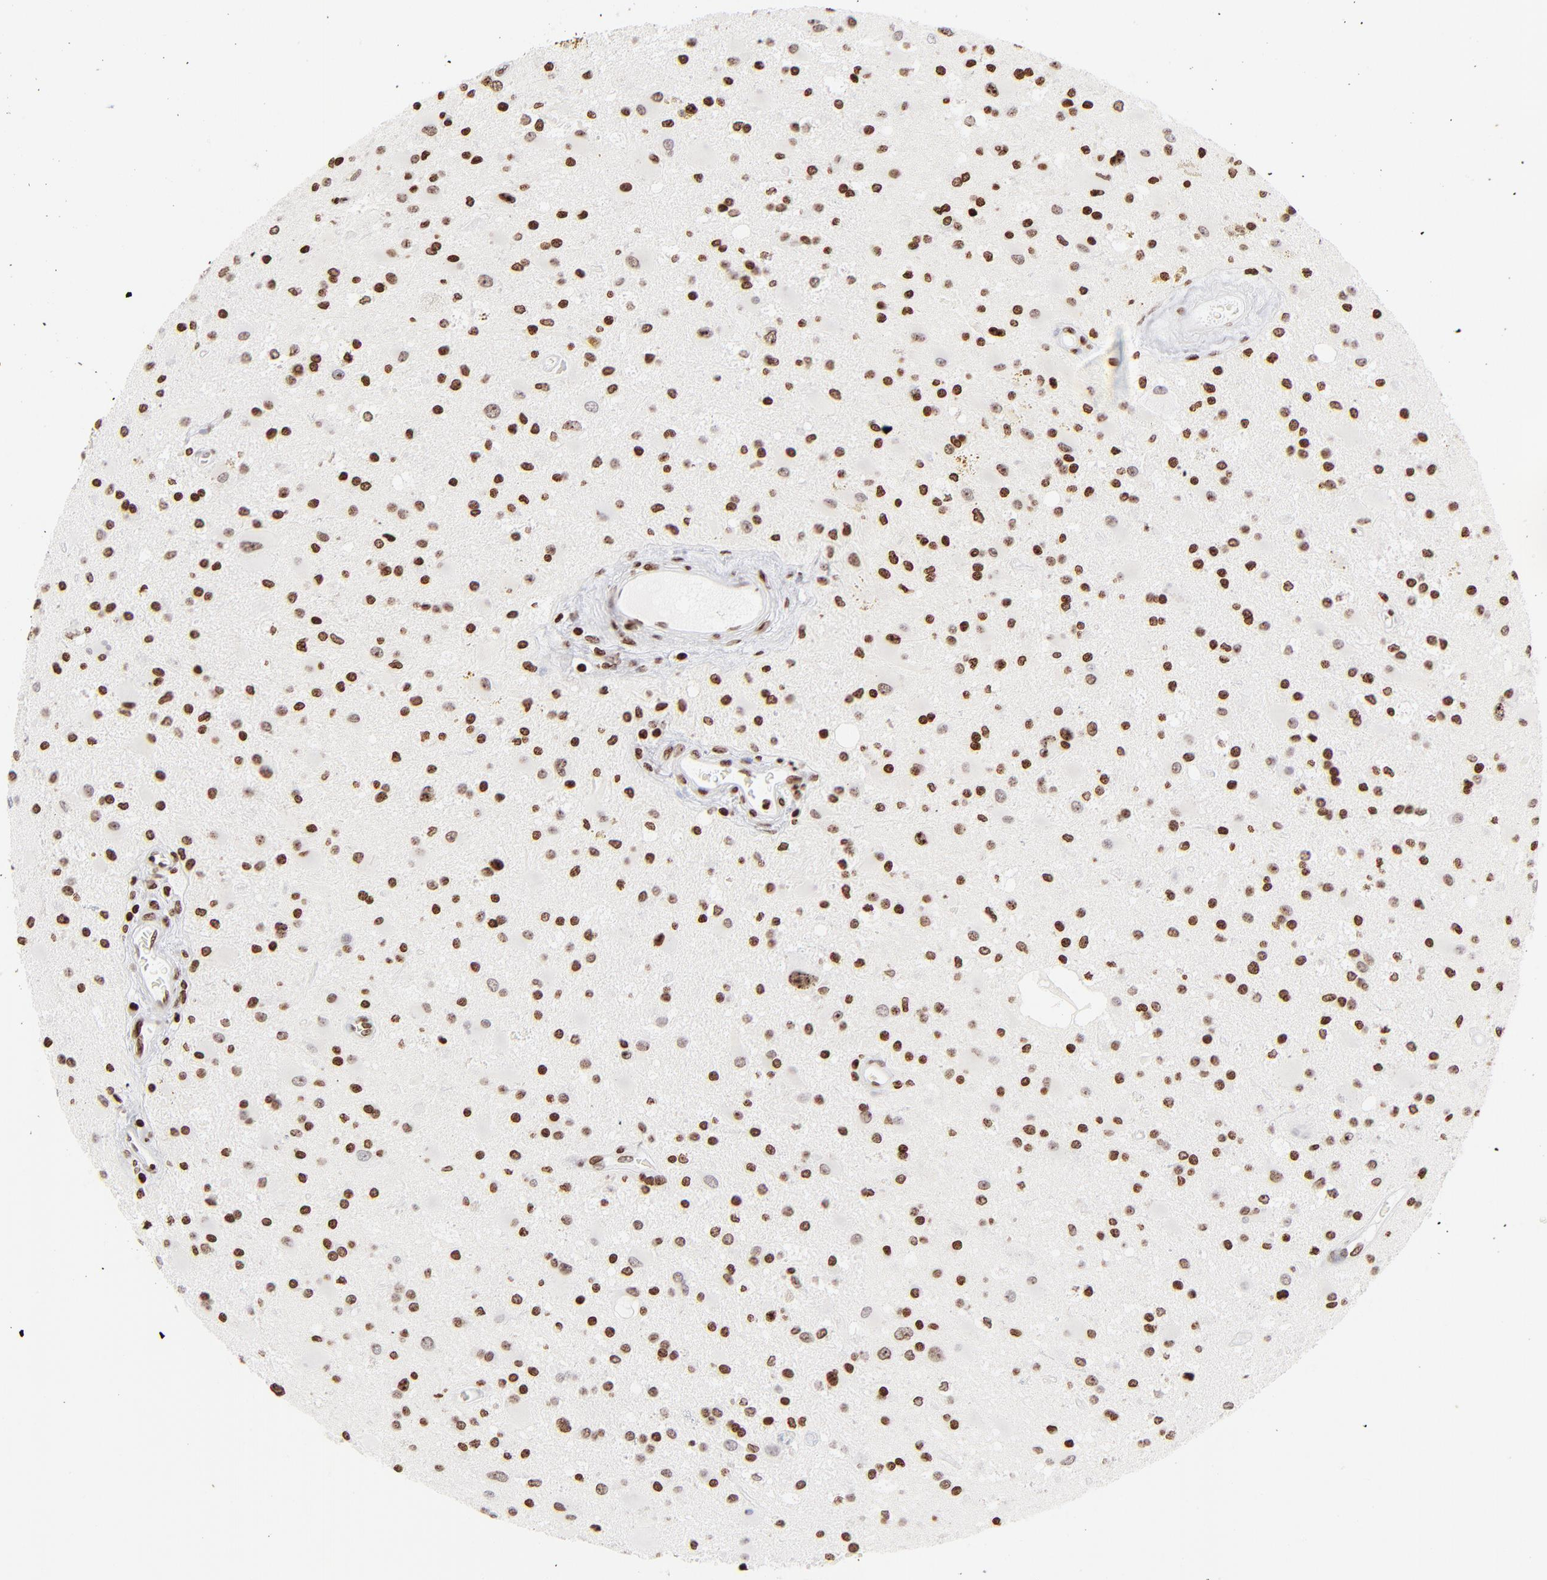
{"staining": {"intensity": "strong", "quantity": ">75%", "location": "nuclear"}, "tissue": "glioma", "cell_type": "Tumor cells", "image_type": "cancer", "snomed": [{"axis": "morphology", "description": "Glioma, malignant, Low grade"}, {"axis": "topography", "description": "Brain"}], "caption": "An immunohistochemistry (IHC) histopathology image of tumor tissue is shown. Protein staining in brown highlights strong nuclear positivity in malignant glioma (low-grade) within tumor cells.", "gene": "RTL4", "patient": {"sex": "male", "age": 58}}